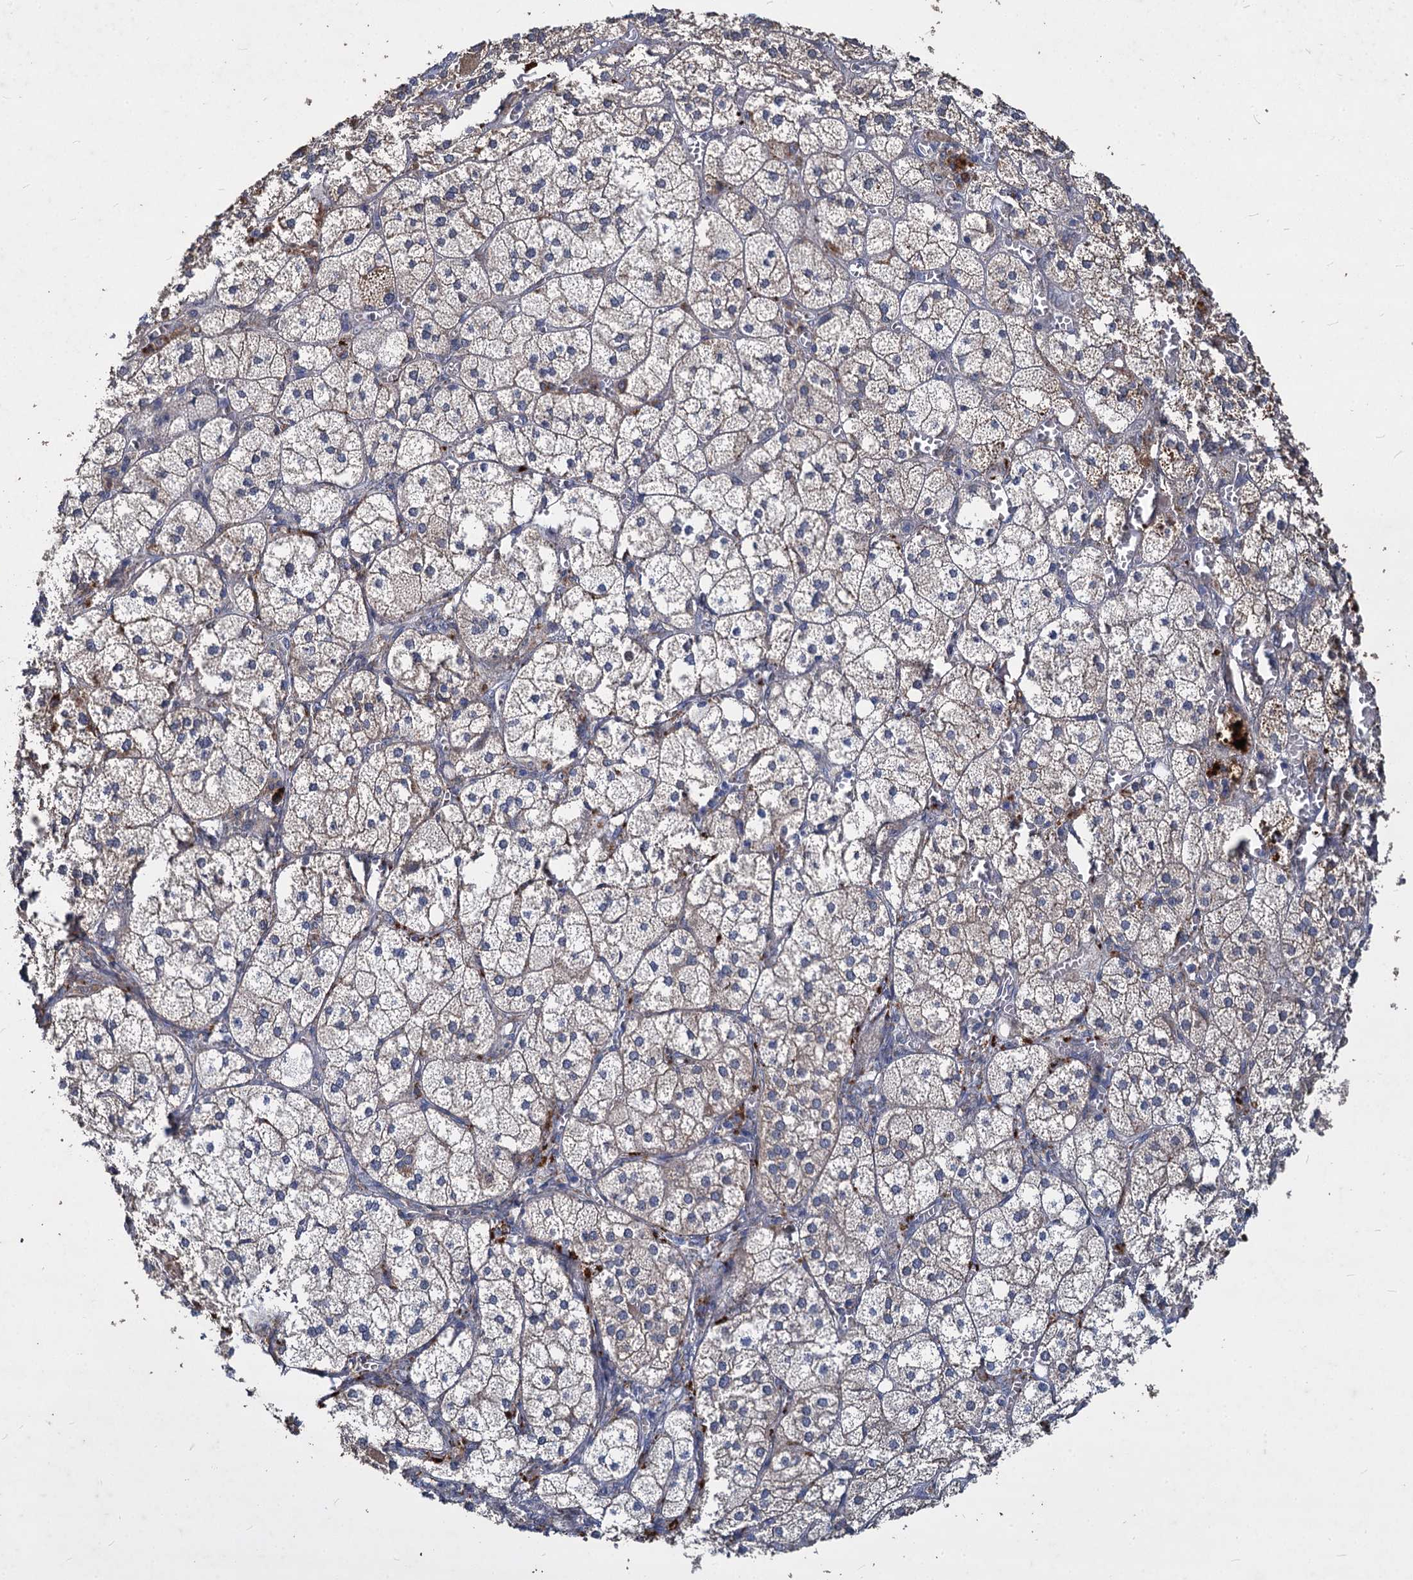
{"staining": {"intensity": "moderate", "quantity": "25%-75%", "location": "cytoplasmic/membranous"}, "tissue": "adrenal gland", "cell_type": "Glandular cells", "image_type": "normal", "snomed": [{"axis": "morphology", "description": "Normal tissue, NOS"}, {"axis": "topography", "description": "Adrenal gland"}], "caption": "High-power microscopy captured an immunohistochemistry (IHC) image of unremarkable adrenal gland, revealing moderate cytoplasmic/membranous positivity in approximately 25%-75% of glandular cells.", "gene": "CCDC184", "patient": {"sex": "female", "age": 61}}